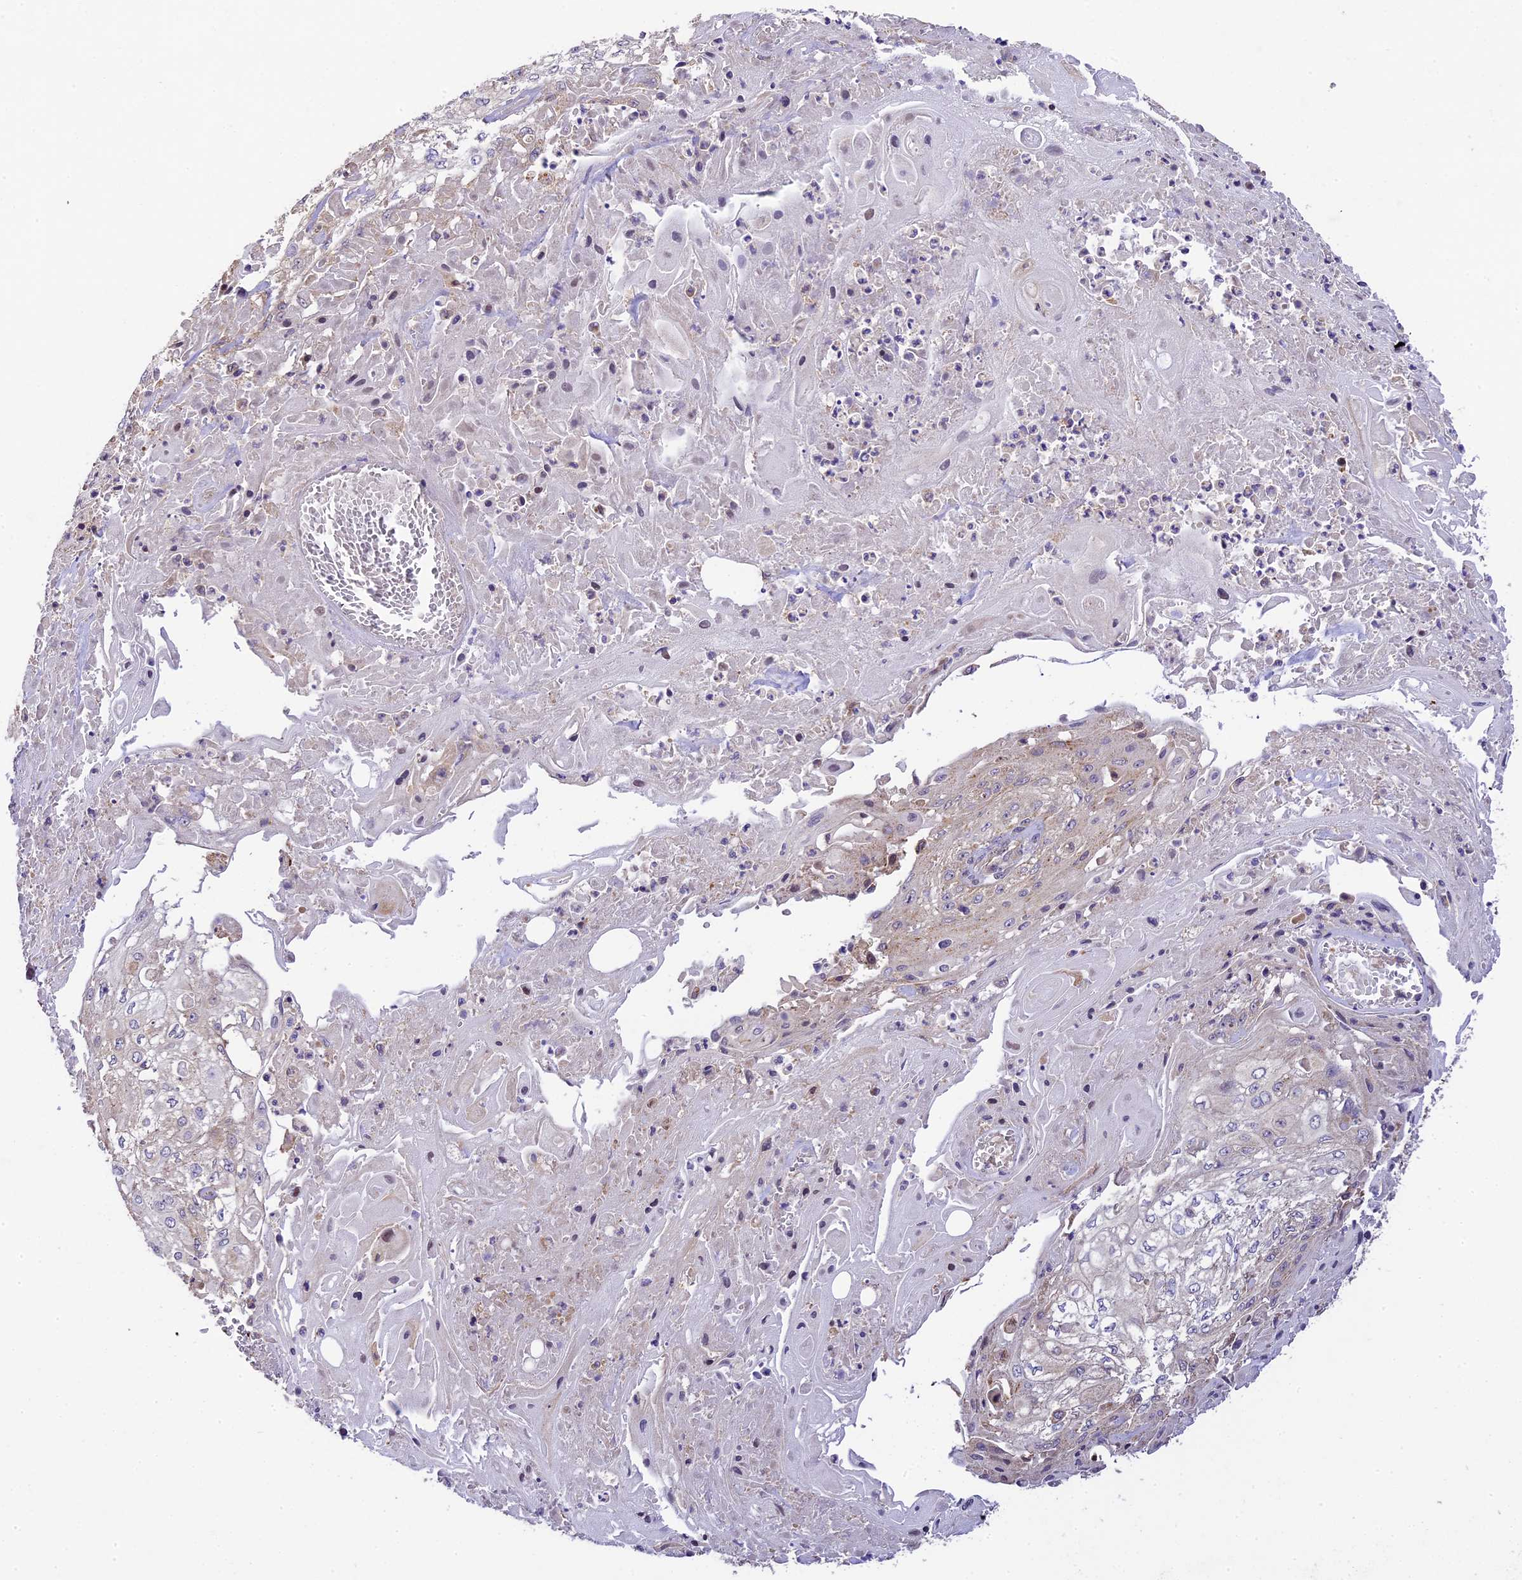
{"staining": {"intensity": "weak", "quantity": "<25%", "location": "cytoplasmic/membranous"}, "tissue": "skin cancer", "cell_type": "Tumor cells", "image_type": "cancer", "snomed": [{"axis": "morphology", "description": "Squamous cell carcinoma, NOS"}, {"axis": "morphology", "description": "Squamous cell carcinoma, metastatic, NOS"}, {"axis": "topography", "description": "Skin"}, {"axis": "topography", "description": "Lymph node"}], "caption": "IHC histopathology image of skin cancer (squamous cell carcinoma) stained for a protein (brown), which shows no expression in tumor cells. (Brightfield microscopy of DAB (3,3'-diaminobenzidine) immunohistochemistry (IHC) at high magnification).", "gene": "WDR88", "patient": {"sex": "male", "age": 75}}